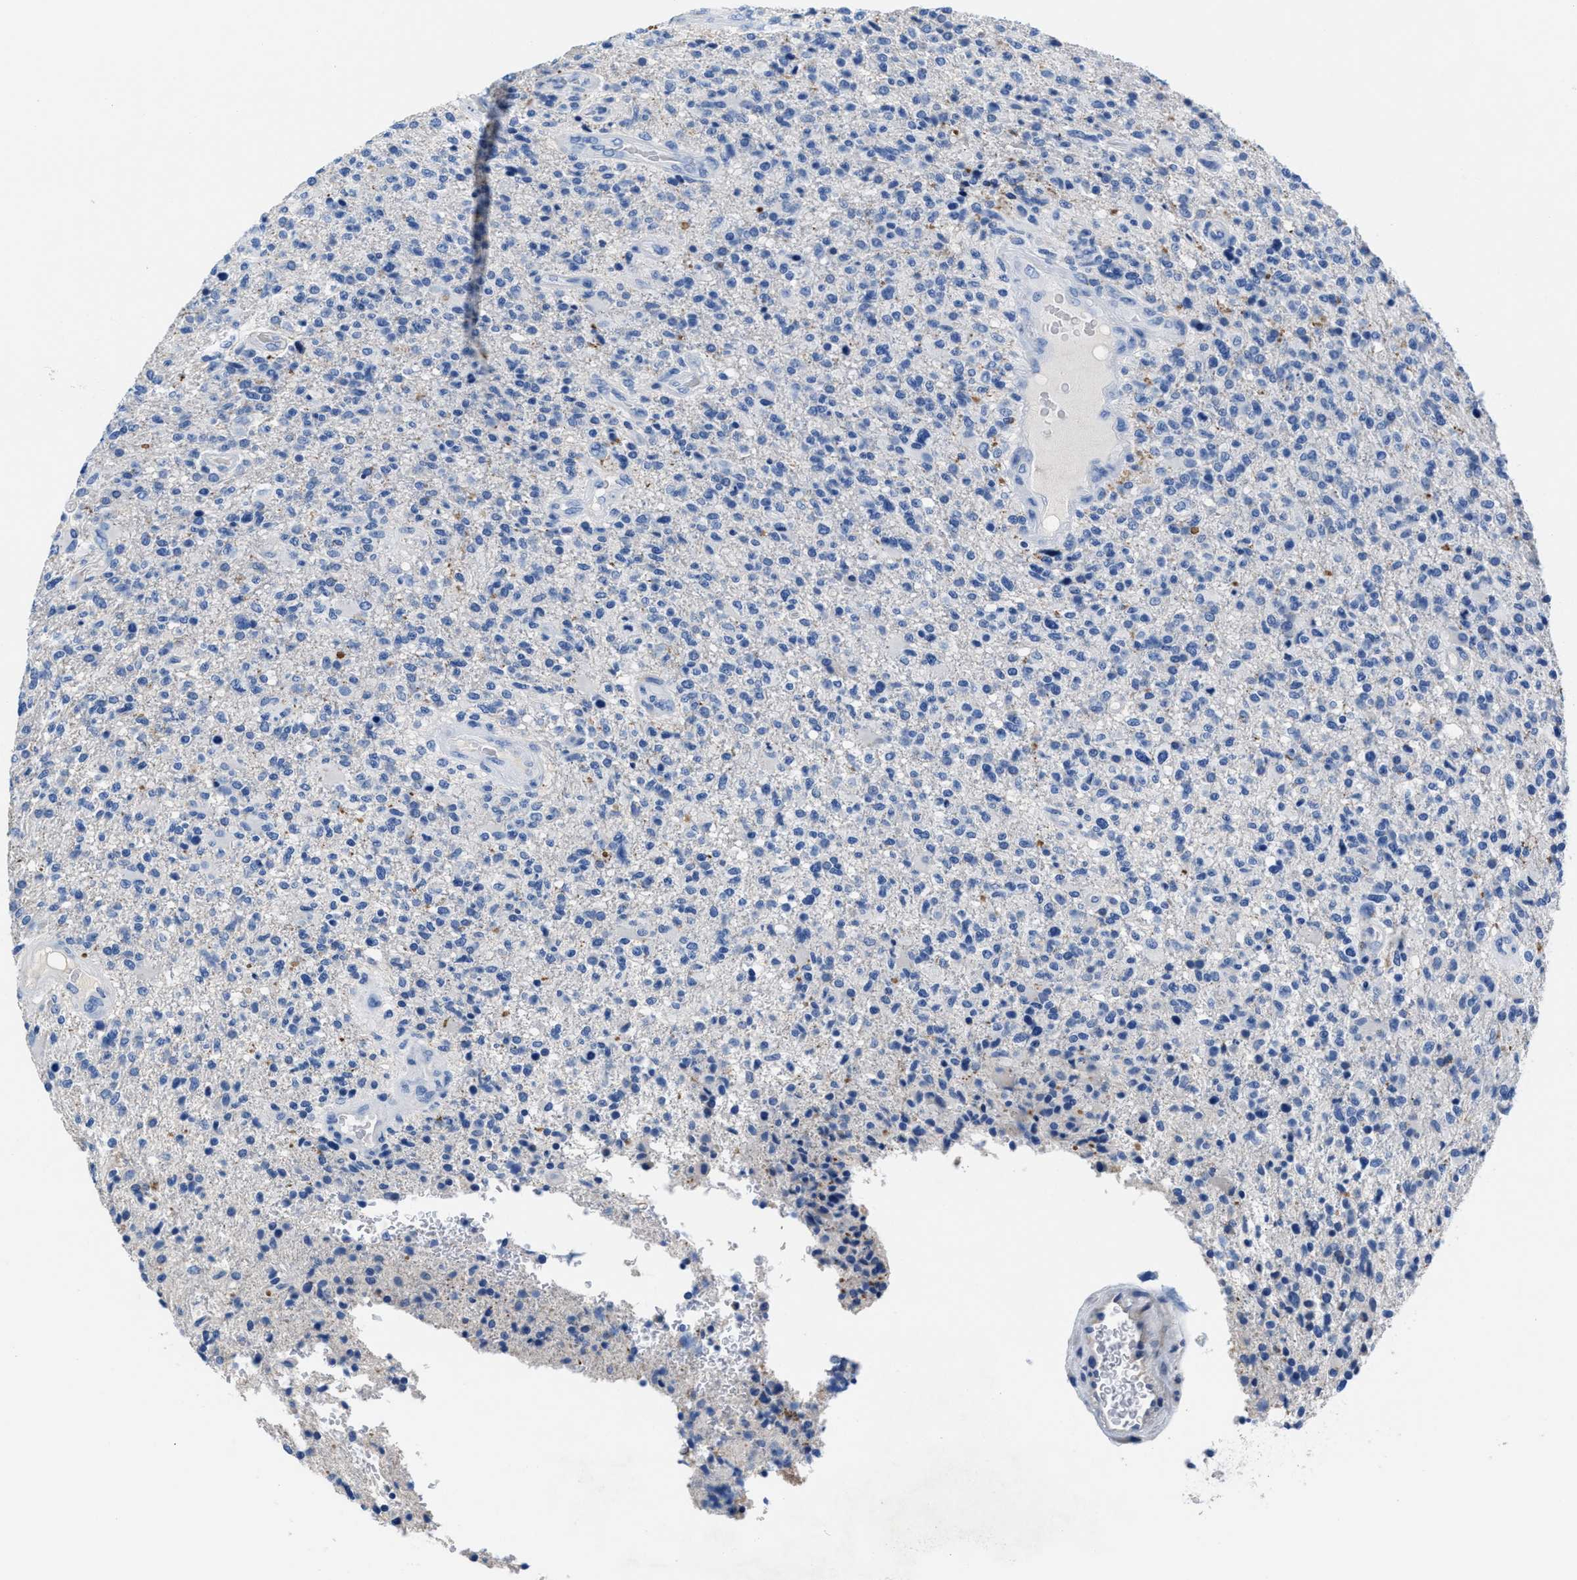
{"staining": {"intensity": "negative", "quantity": "none", "location": "none"}, "tissue": "glioma", "cell_type": "Tumor cells", "image_type": "cancer", "snomed": [{"axis": "morphology", "description": "Glioma, malignant, High grade"}, {"axis": "topography", "description": "Brain"}], "caption": "DAB immunohistochemical staining of human glioma reveals no significant positivity in tumor cells.", "gene": "SLFN13", "patient": {"sex": "male", "age": 72}}